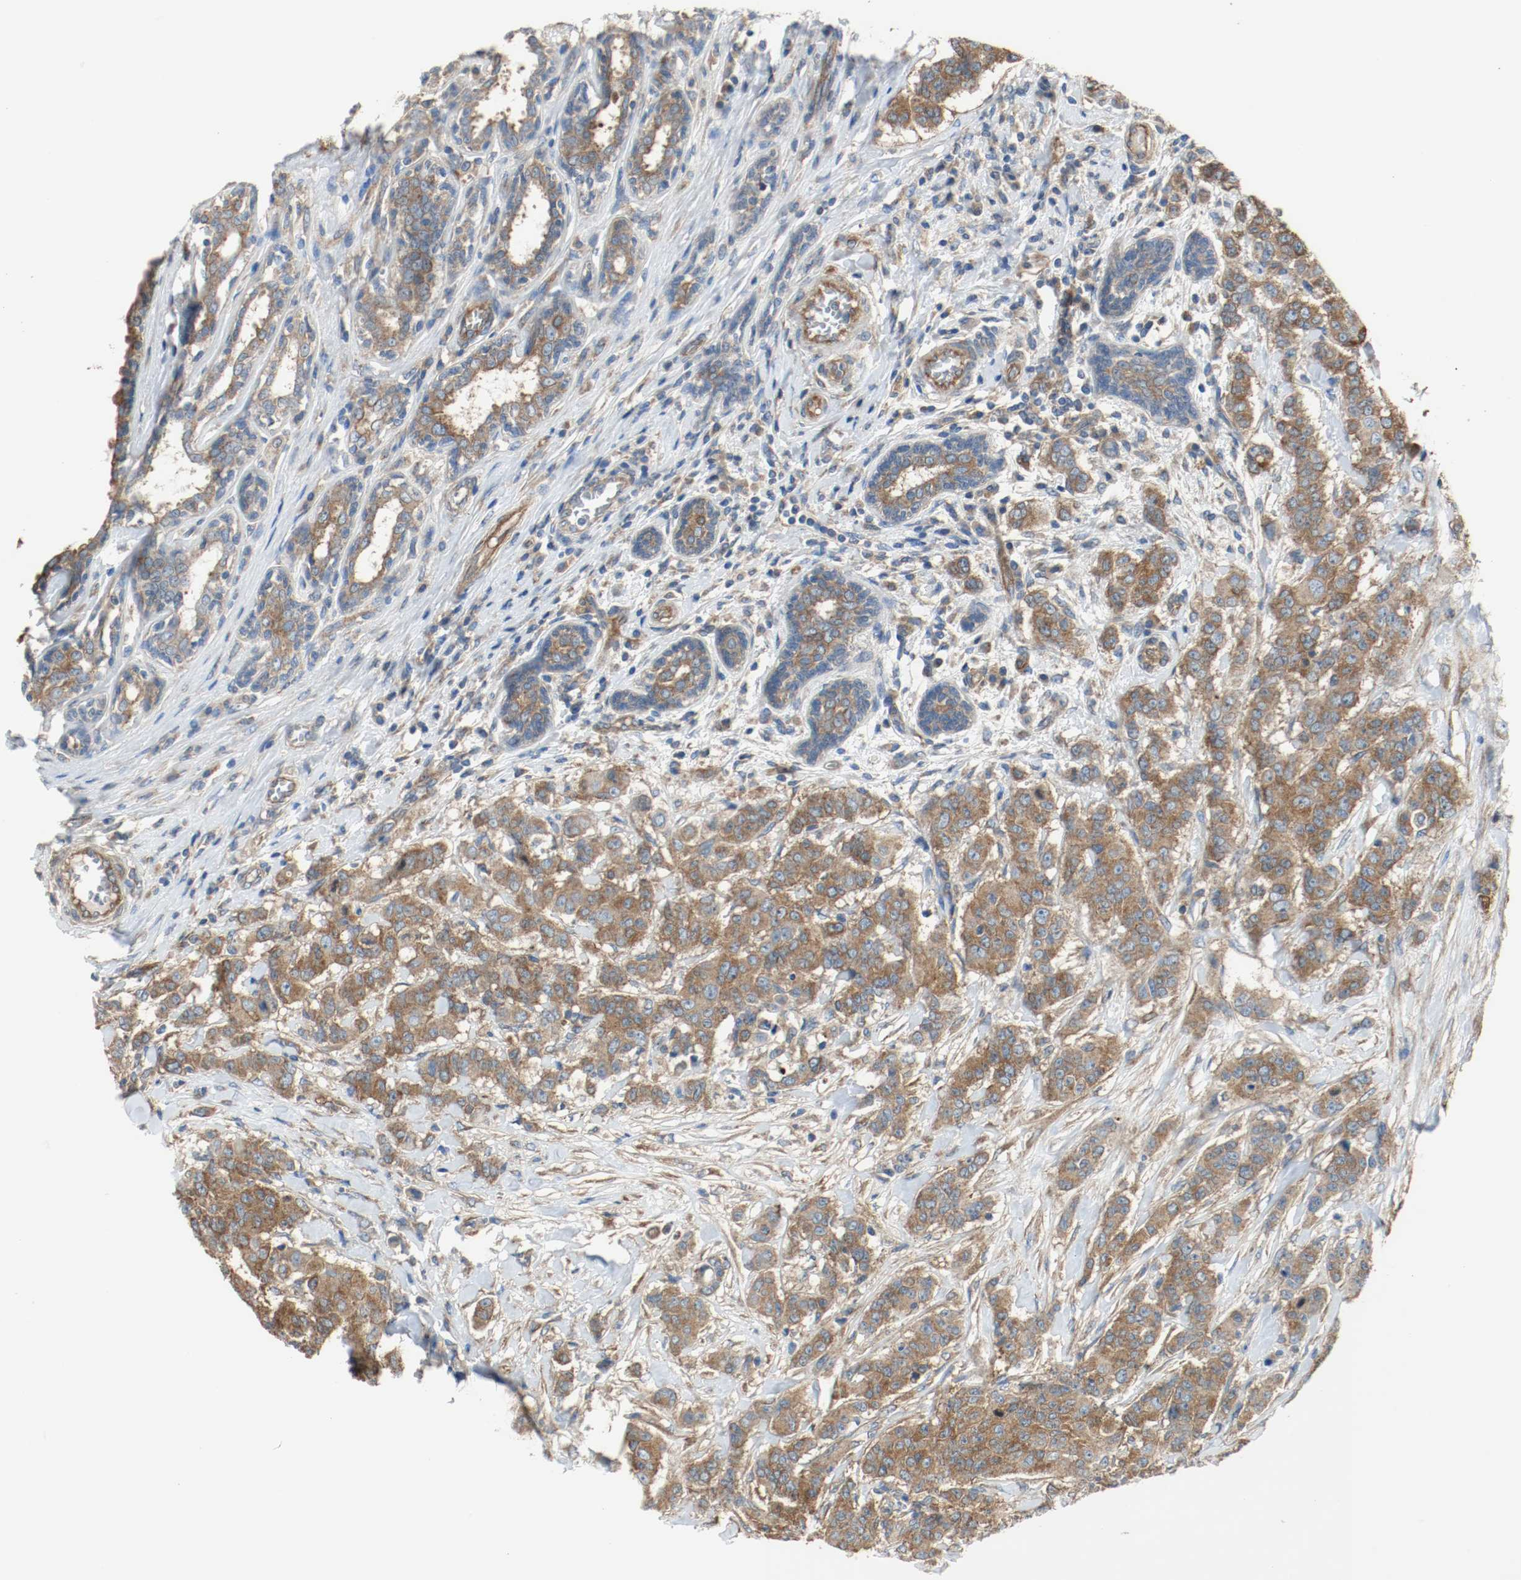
{"staining": {"intensity": "moderate", "quantity": ">75%", "location": "cytoplasmic/membranous"}, "tissue": "breast cancer", "cell_type": "Tumor cells", "image_type": "cancer", "snomed": [{"axis": "morphology", "description": "Duct carcinoma"}, {"axis": "topography", "description": "Breast"}], "caption": "Breast cancer stained for a protein (brown) displays moderate cytoplasmic/membranous positive positivity in approximately >75% of tumor cells.", "gene": "TUBA3D", "patient": {"sex": "female", "age": 40}}